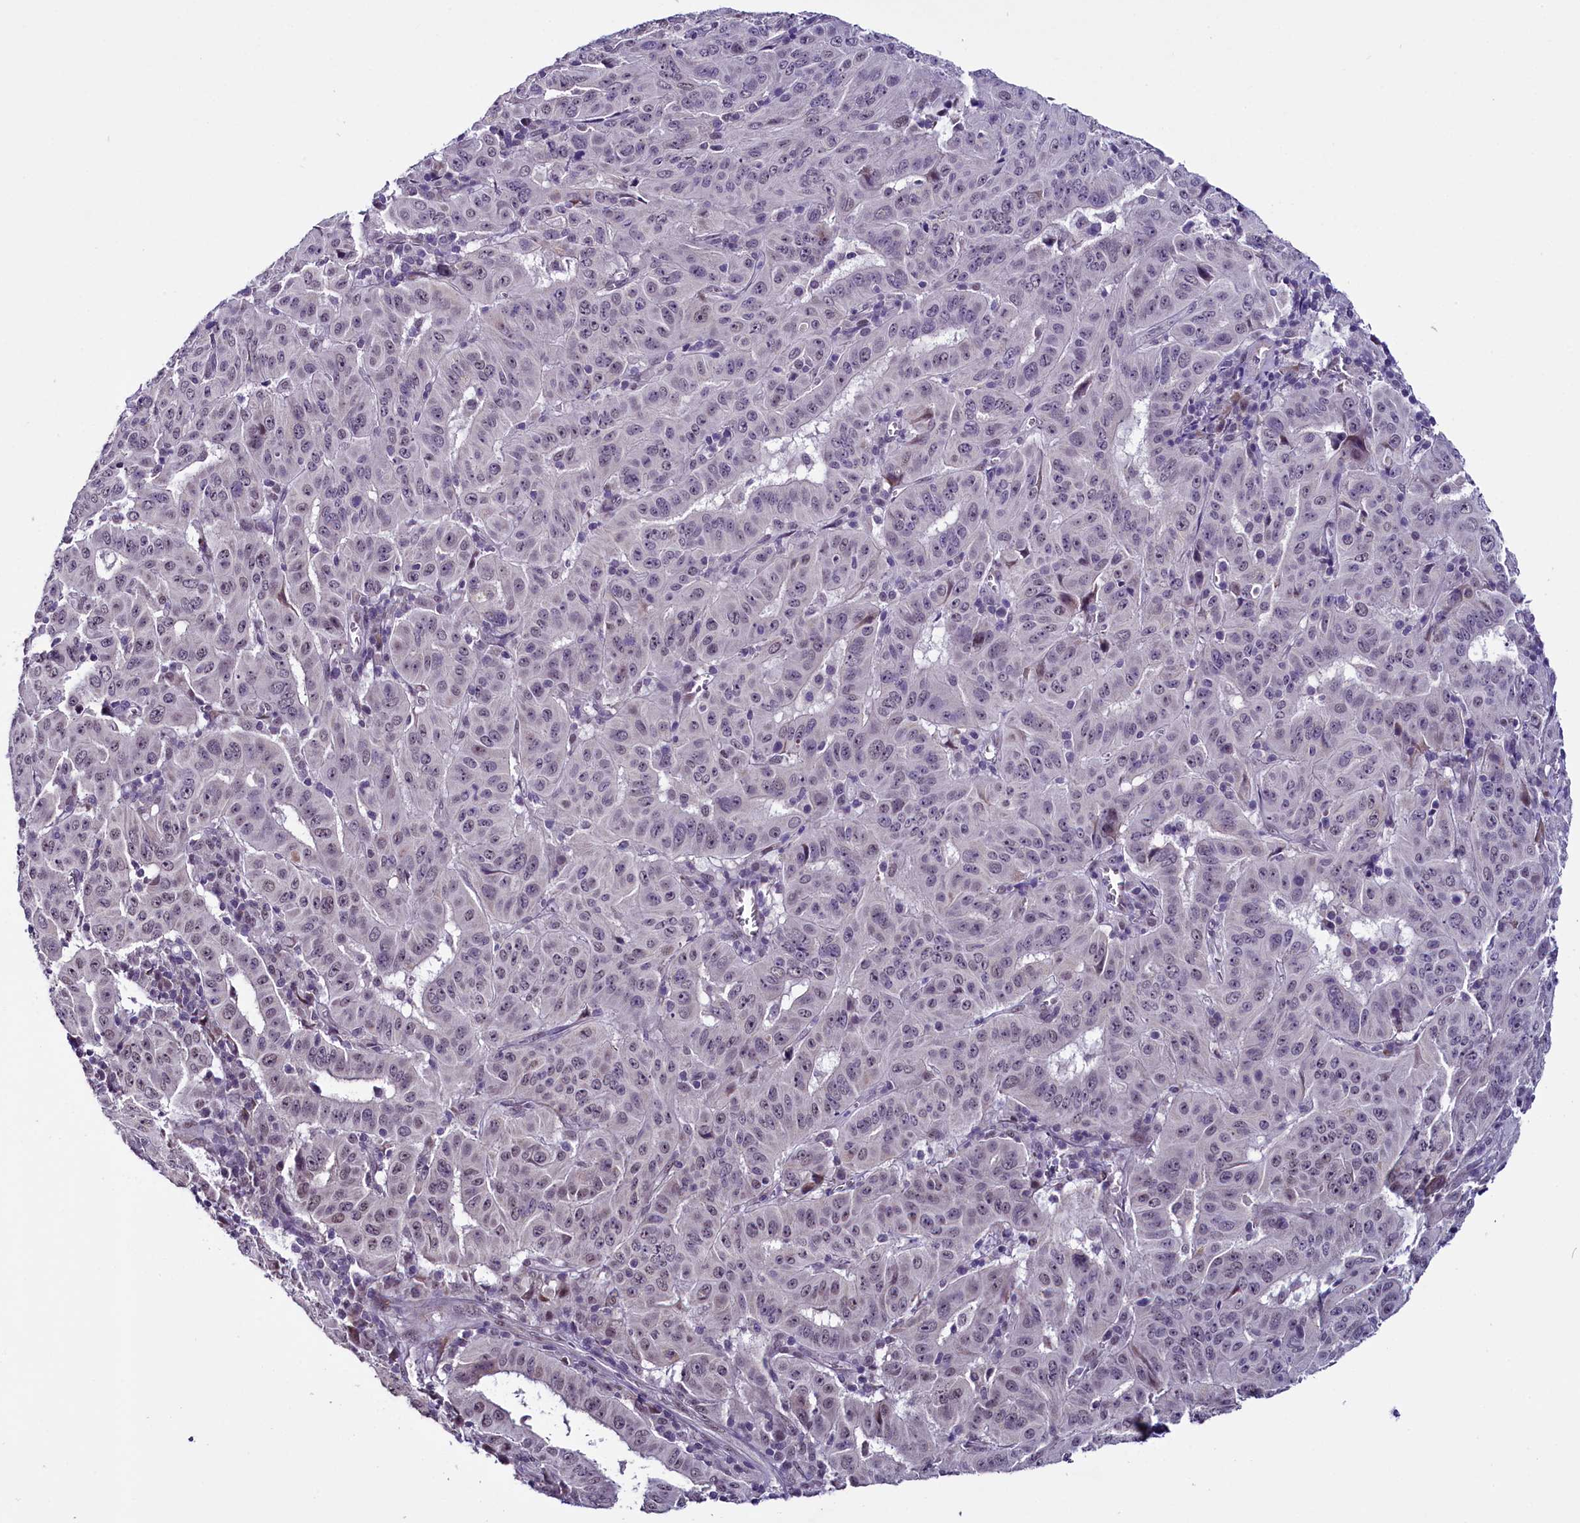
{"staining": {"intensity": "weak", "quantity": "25%-75%", "location": "nuclear"}, "tissue": "pancreatic cancer", "cell_type": "Tumor cells", "image_type": "cancer", "snomed": [{"axis": "morphology", "description": "Adenocarcinoma, NOS"}, {"axis": "topography", "description": "Pancreas"}], "caption": "Human adenocarcinoma (pancreatic) stained with a protein marker shows weak staining in tumor cells.", "gene": "RPUSD2", "patient": {"sex": "male", "age": 63}}